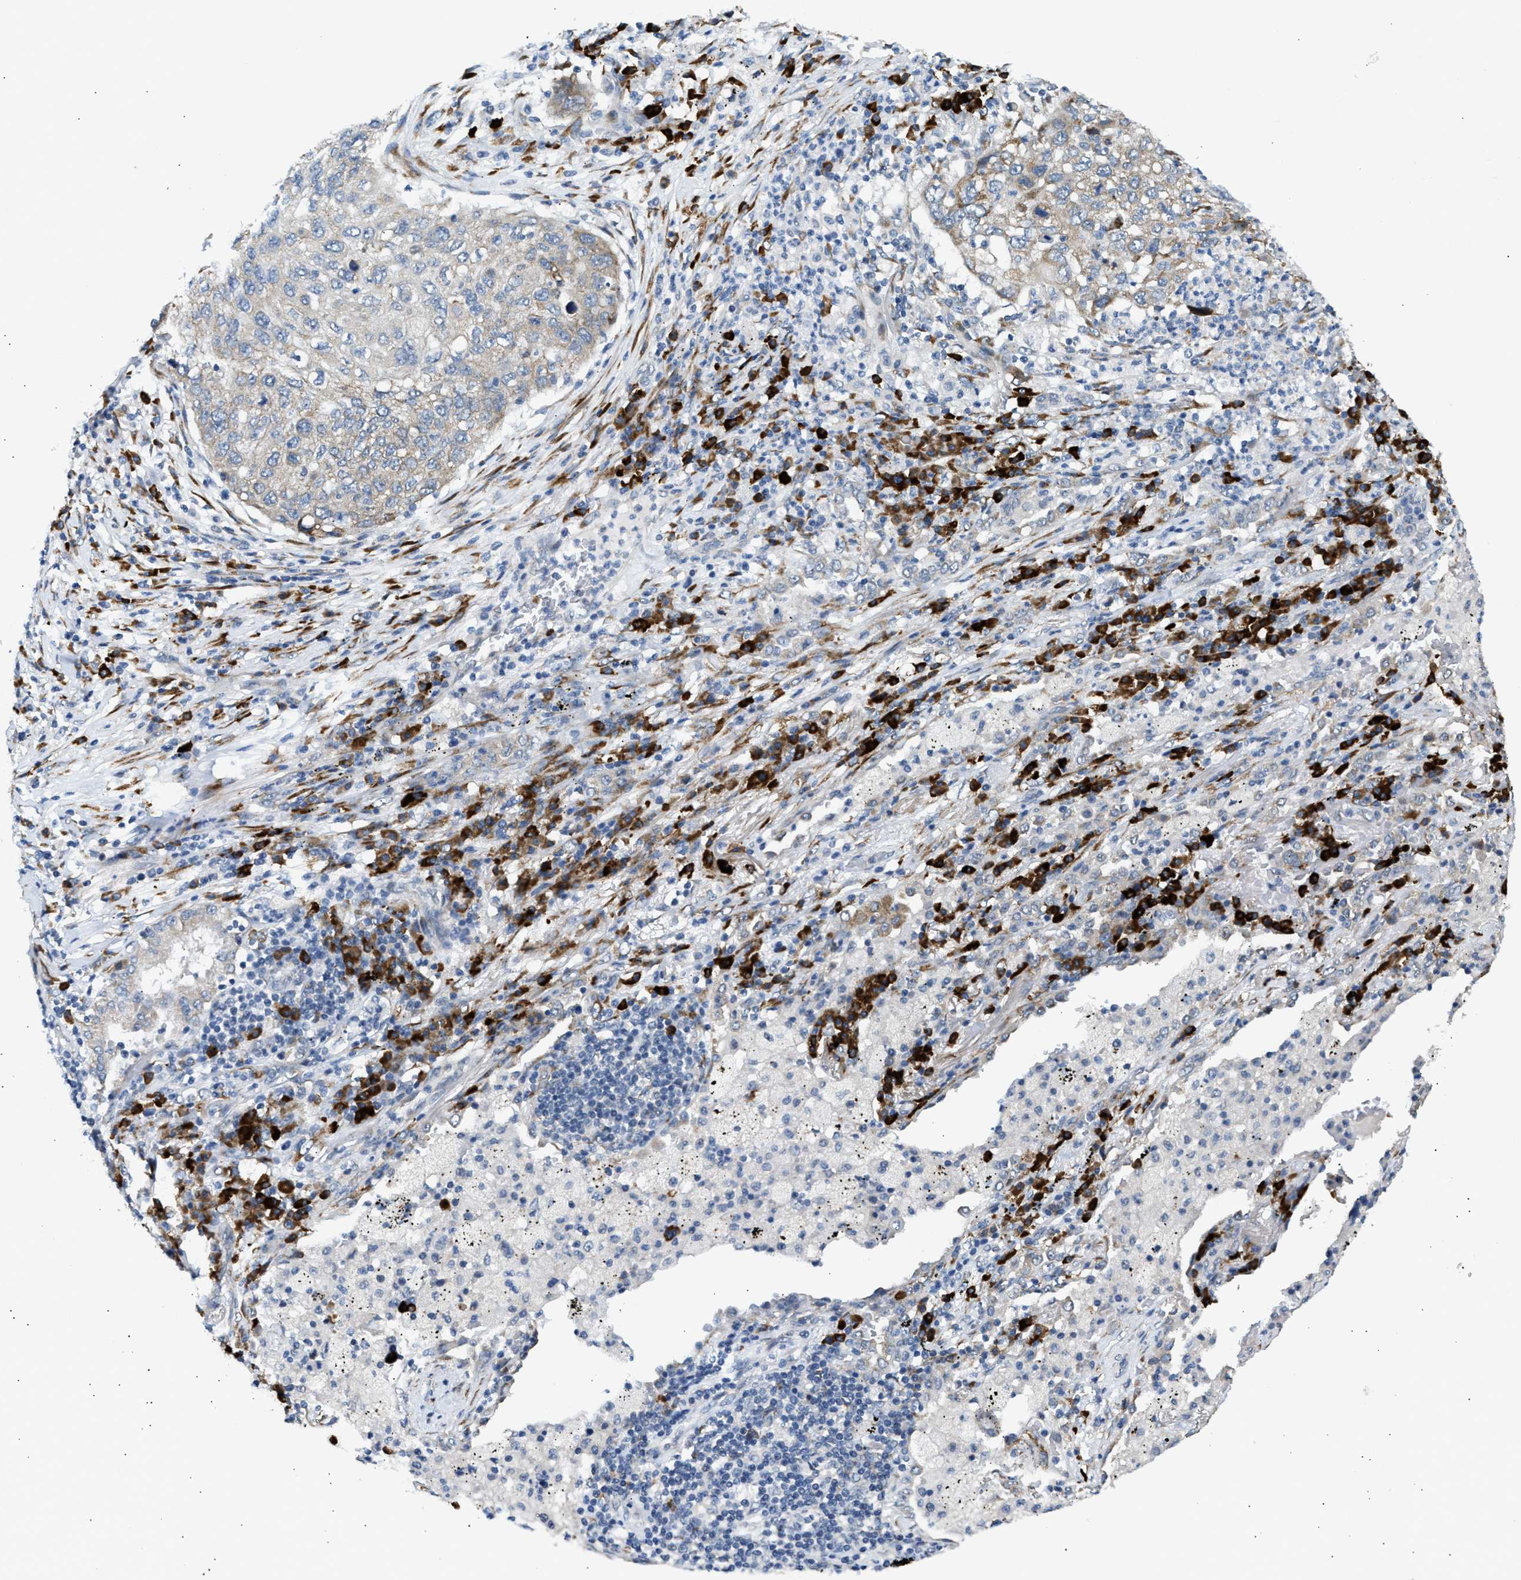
{"staining": {"intensity": "moderate", "quantity": "25%-75%", "location": "cytoplasmic/membranous"}, "tissue": "lung cancer", "cell_type": "Tumor cells", "image_type": "cancer", "snomed": [{"axis": "morphology", "description": "Squamous cell carcinoma, NOS"}, {"axis": "topography", "description": "Lung"}], "caption": "Immunohistochemistry histopathology image of lung cancer stained for a protein (brown), which reveals medium levels of moderate cytoplasmic/membranous expression in approximately 25%-75% of tumor cells.", "gene": "KCNC2", "patient": {"sex": "female", "age": 63}}